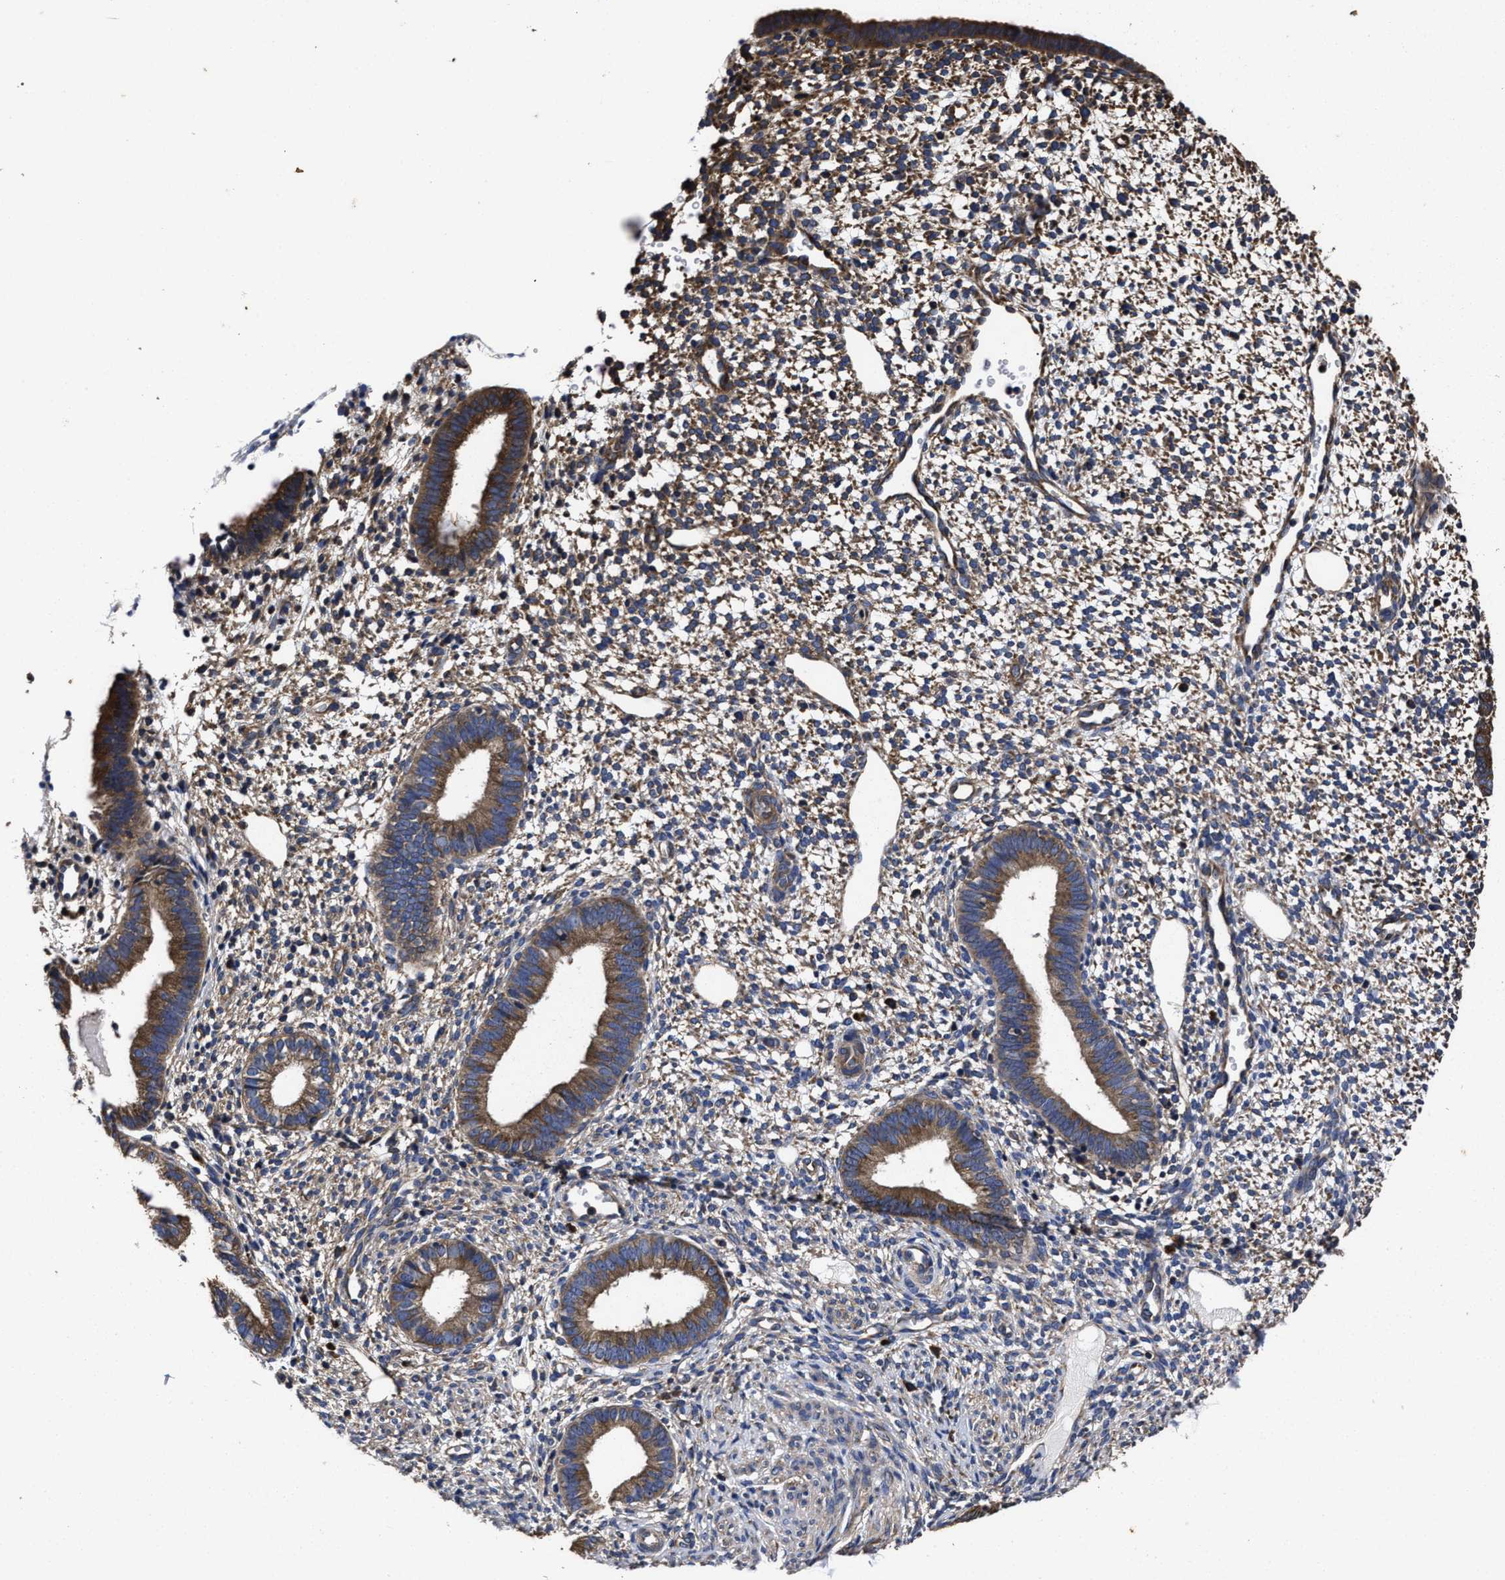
{"staining": {"intensity": "moderate", "quantity": "<25%", "location": "cytoplasmic/membranous"}, "tissue": "endometrium", "cell_type": "Cells in endometrial stroma", "image_type": "normal", "snomed": [{"axis": "morphology", "description": "Normal tissue, NOS"}, {"axis": "topography", "description": "Endometrium"}], "caption": "Immunohistochemical staining of benign human endometrium shows moderate cytoplasmic/membranous protein positivity in about <25% of cells in endometrial stroma.", "gene": "AVEN", "patient": {"sex": "female", "age": 46}}